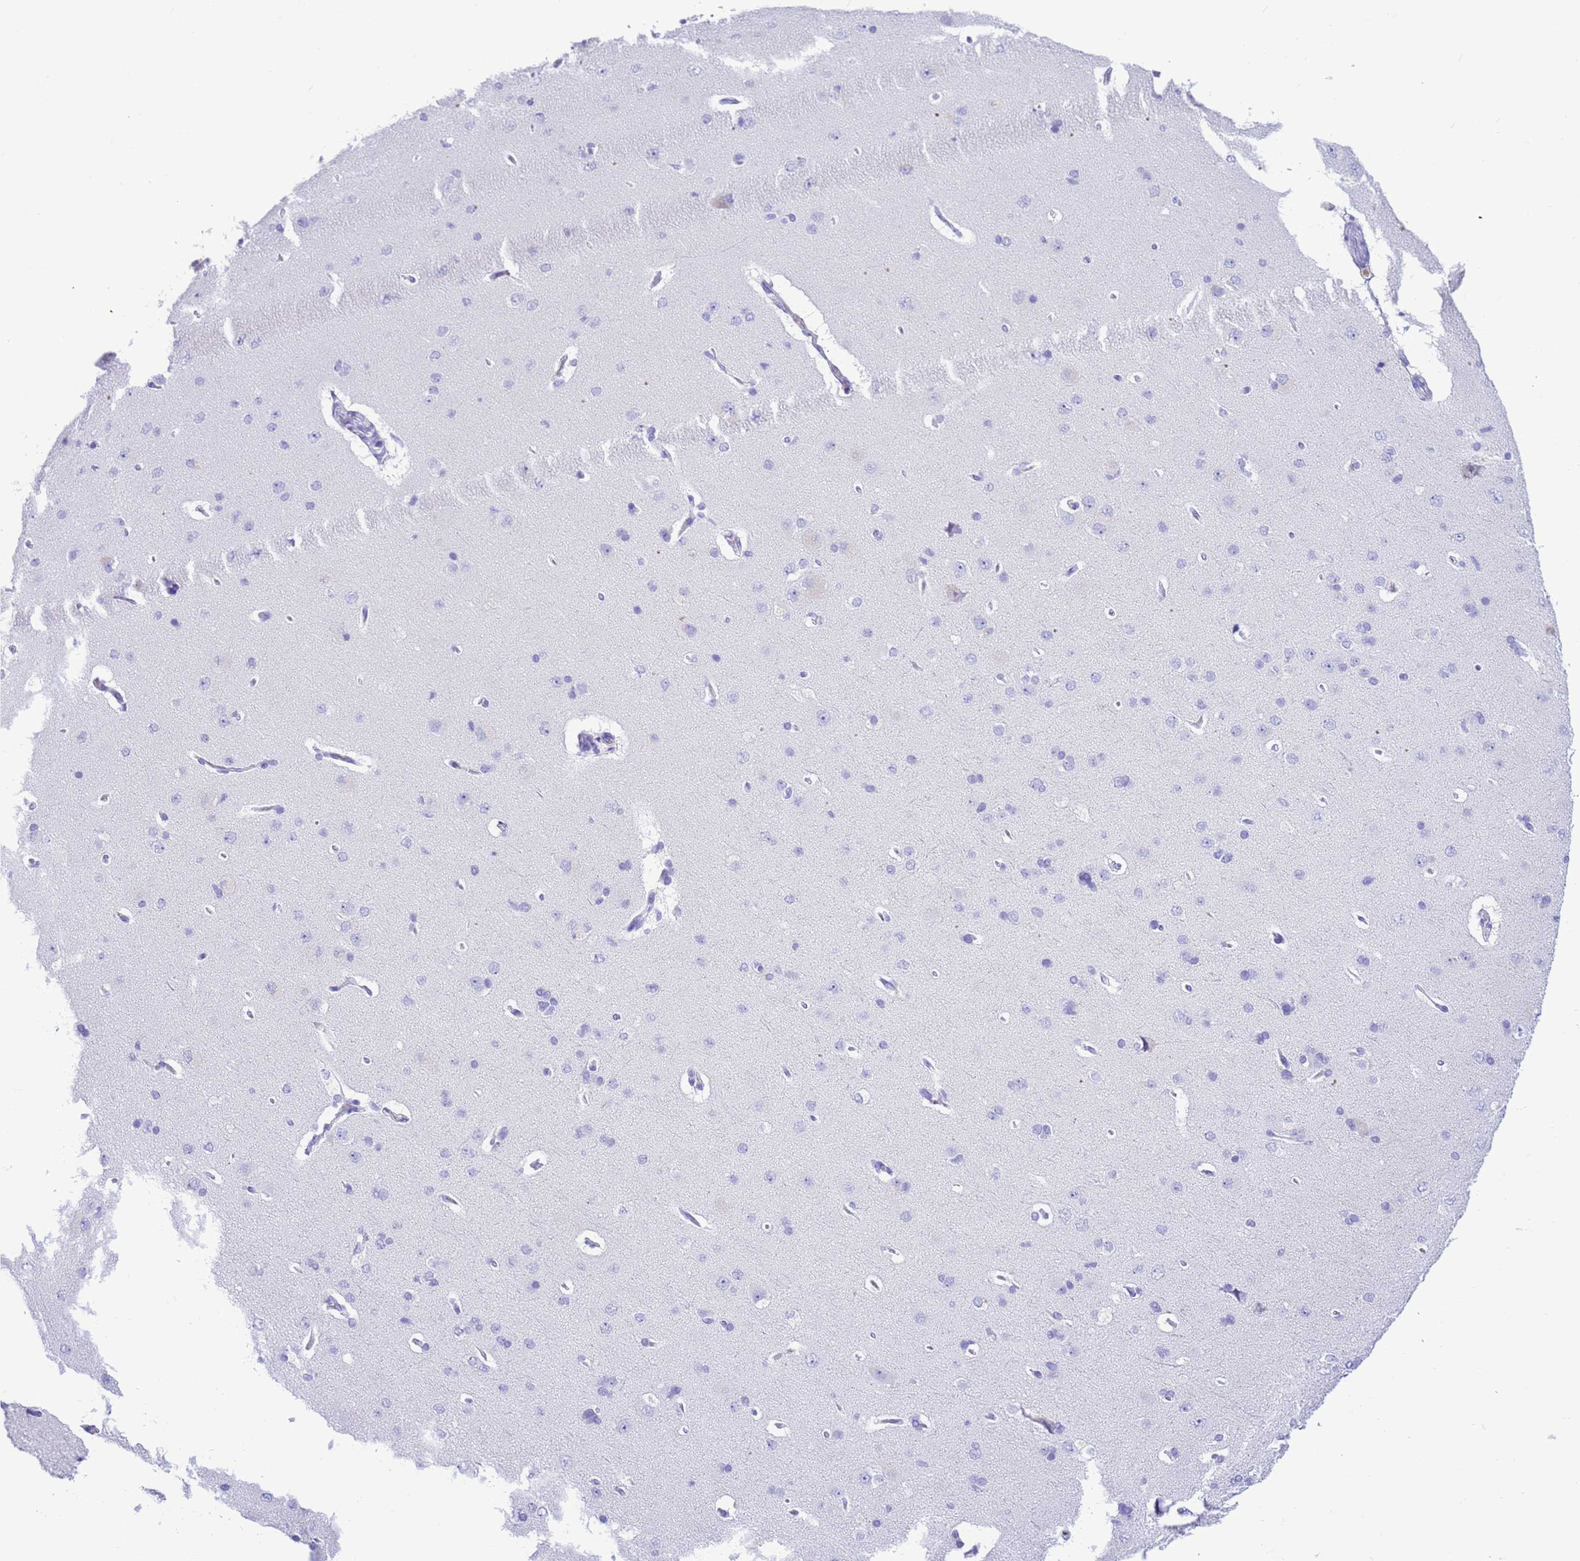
{"staining": {"intensity": "negative", "quantity": "none", "location": "none"}, "tissue": "cerebral cortex", "cell_type": "Endothelial cells", "image_type": "normal", "snomed": [{"axis": "morphology", "description": "Normal tissue, NOS"}, {"axis": "topography", "description": "Cerebral cortex"}], "caption": "Immunohistochemistry (IHC) of unremarkable cerebral cortex displays no staining in endothelial cells.", "gene": "STATH", "patient": {"sex": "male", "age": 62}}